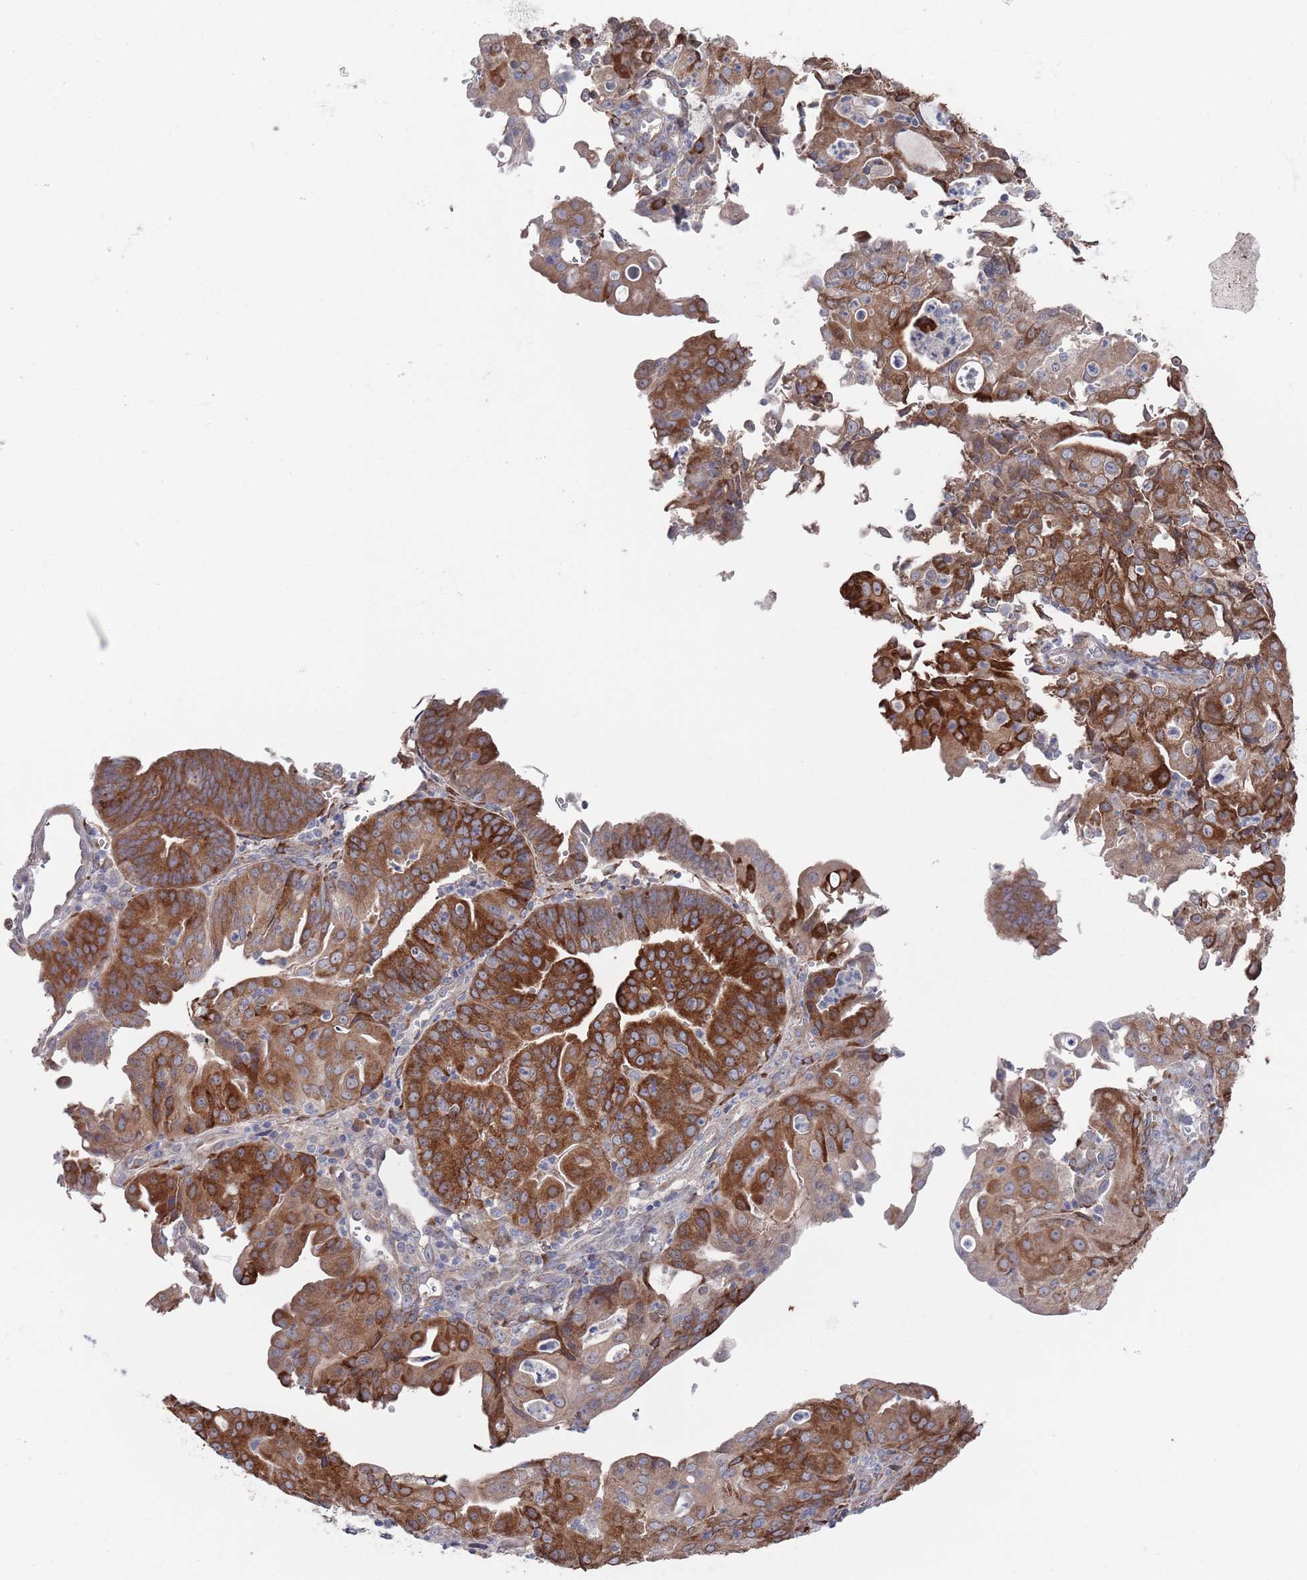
{"staining": {"intensity": "strong", "quantity": ">75%", "location": "cytoplasmic/membranous"}, "tissue": "endometrial cancer", "cell_type": "Tumor cells", "image_type": "cancer", "snomed": [{"axis": "morphology", "description": "Adenocarcinoma, NOS"}, {"axis": "topography", "description": "Endometrium"}], "caption": "Approximately >75% of tumor cells in human adenocarcinoma (endometrial) display strong cytoplasmic/membranous protein expression as visualized by brown immunohistochemical staining.", "gene": "CCDC106", "patient": {"sex": "female", "age": 56}}